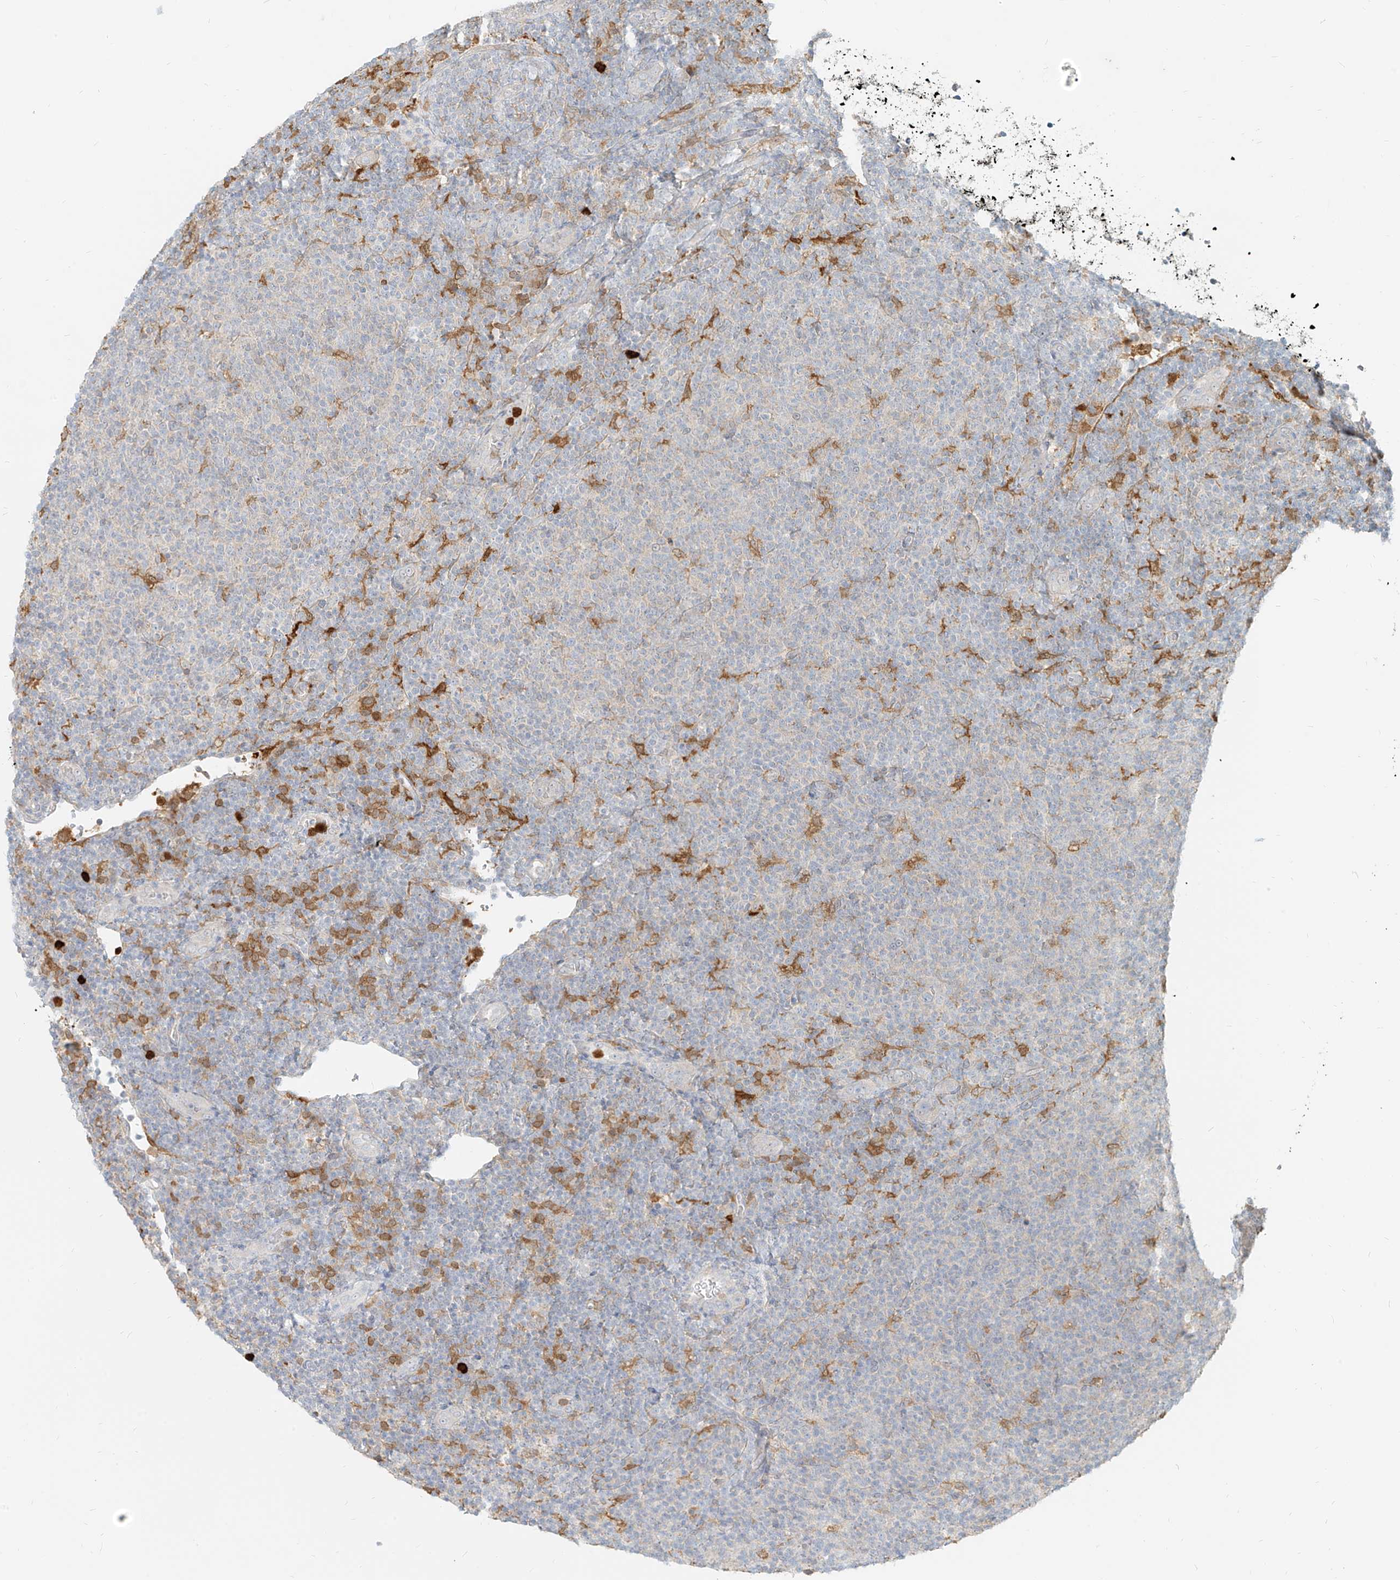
{"staining": {"intensity": "negative", "quantity": "none", "location": "none"}, "tissue": "lymphoma", "cell_type": "Tumor cells", "image_type": "cancer", "snomed": [{"axis": "morphology", "description": "Malignant lymphoma, non-Hodgkin's type, Low grade"}, {"axis": "topography", "description": "Lymph node"}], "caption": "Tumor cells show no significant expression in malignant lymphoma, non-Hodgkin's type (low-grade). Nuclei are stained in blue.", "gene": "PGD", "patient": {"sex": "male", "age": 66}}